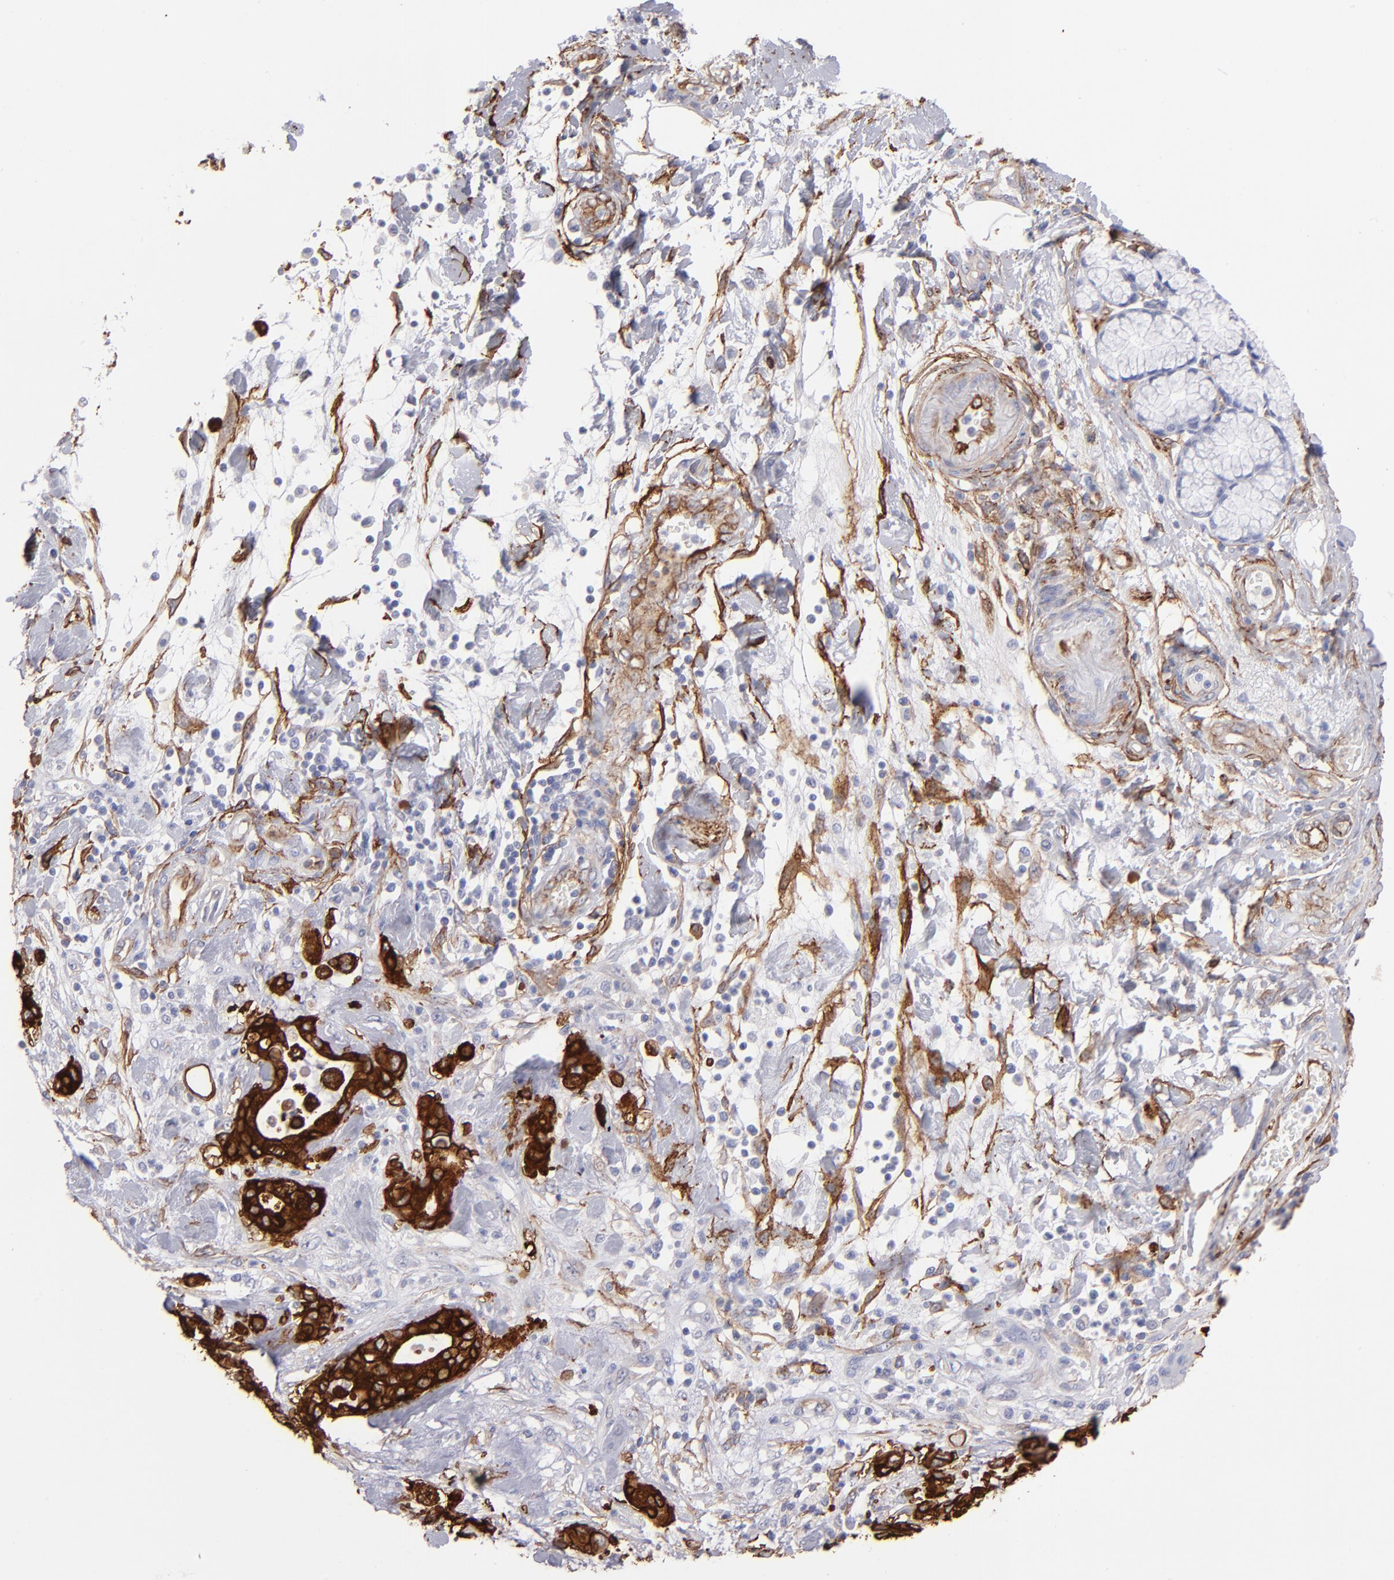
{"staining": {"intensity": "strong", "quantity": ">75%", "location": "cytoplasmic/membranous"}, "tissue": "pancreatic cancer", "cell_type": "Tumor cells", "image_type": "cancer", "snomed": [{"axis": "morphology", "description": "Adenocarcinoma, NOS"}, {"axis": "morphology", "description": "Adenocarcinoma, metastatic, NOS"}, {"axis": "topography", "description": "Lymph node"}, {"axis": "topography", "description": "Pancreas"}, {"axis": "topography", "description": "Duodenum"}], "caption": "Immunohistochemical staining of metastatic adenocarcinoma (pancreatic) demonstrates high levels of strong cytoplasmic/membranous protein staining in approximately >75% of tumor cells.", "gene": "AHNAK2", "patient": {"sex": "female", "age": 64}}